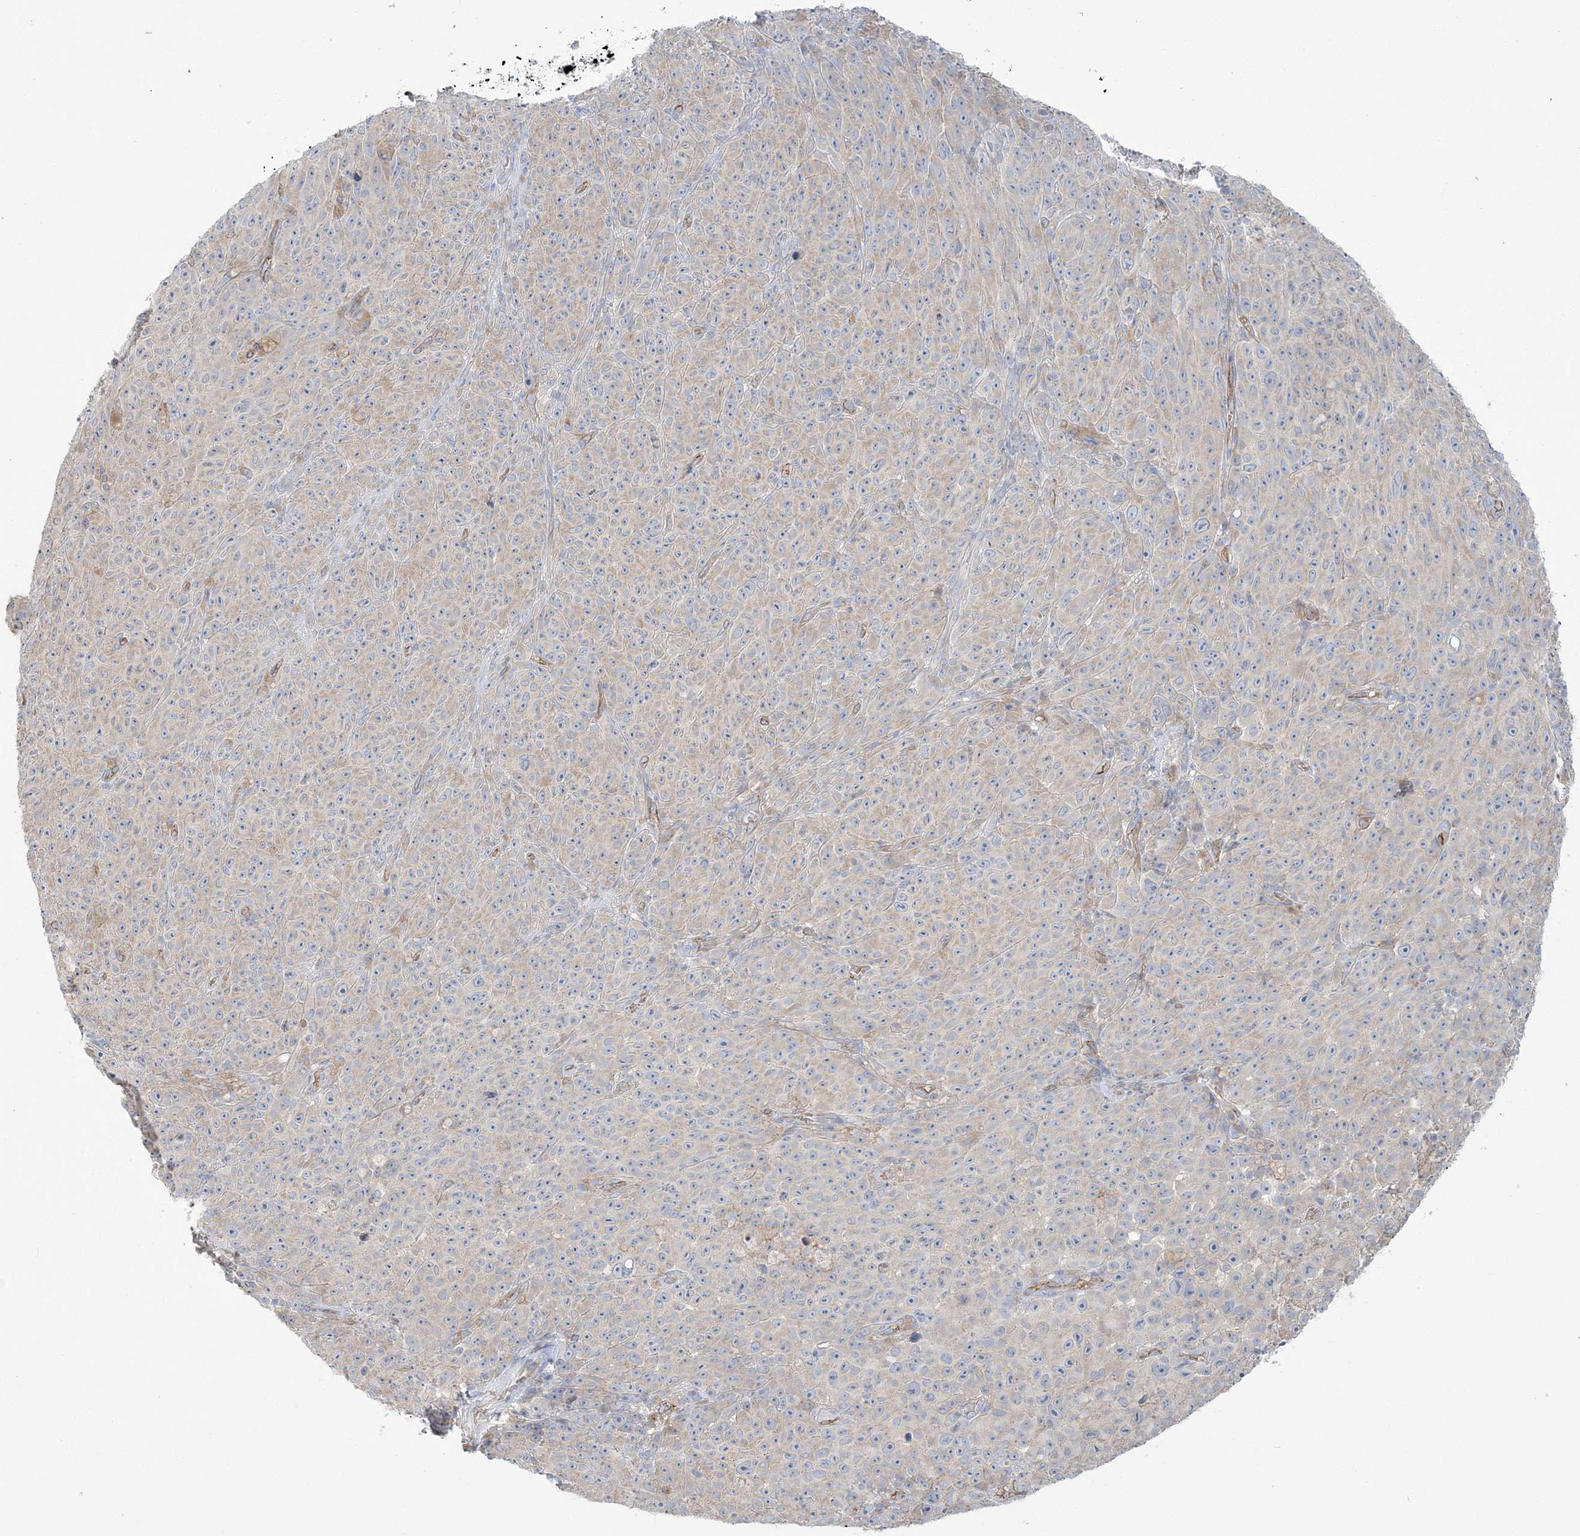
{"staining": {"intensity": "negative", "quantity": "none", "location": "none"}, "tissue": "melanoma", "cell_type": "Tumor cells", "image_type": "cancer", "snomed": [{"axis": "morphology", "description": "Malignant melanoma, NOS"}, {"axis": "topography", "description": "Skin"}], "caption": "High magnification brightfield microscopy of malignant melanoma stained with DAB (3,3'-diaminobenzidine) (brown) and counterstained with hematoxylin (blue): tumor cells show no significant staining. The staining was performed using DAB to visualize the protein expression in brown, while the nuclei were stained in blue with hematoxylin (Magnification: 20x).", "gene": "FARSB", "patient": {"sex": "female", "age": 82}}